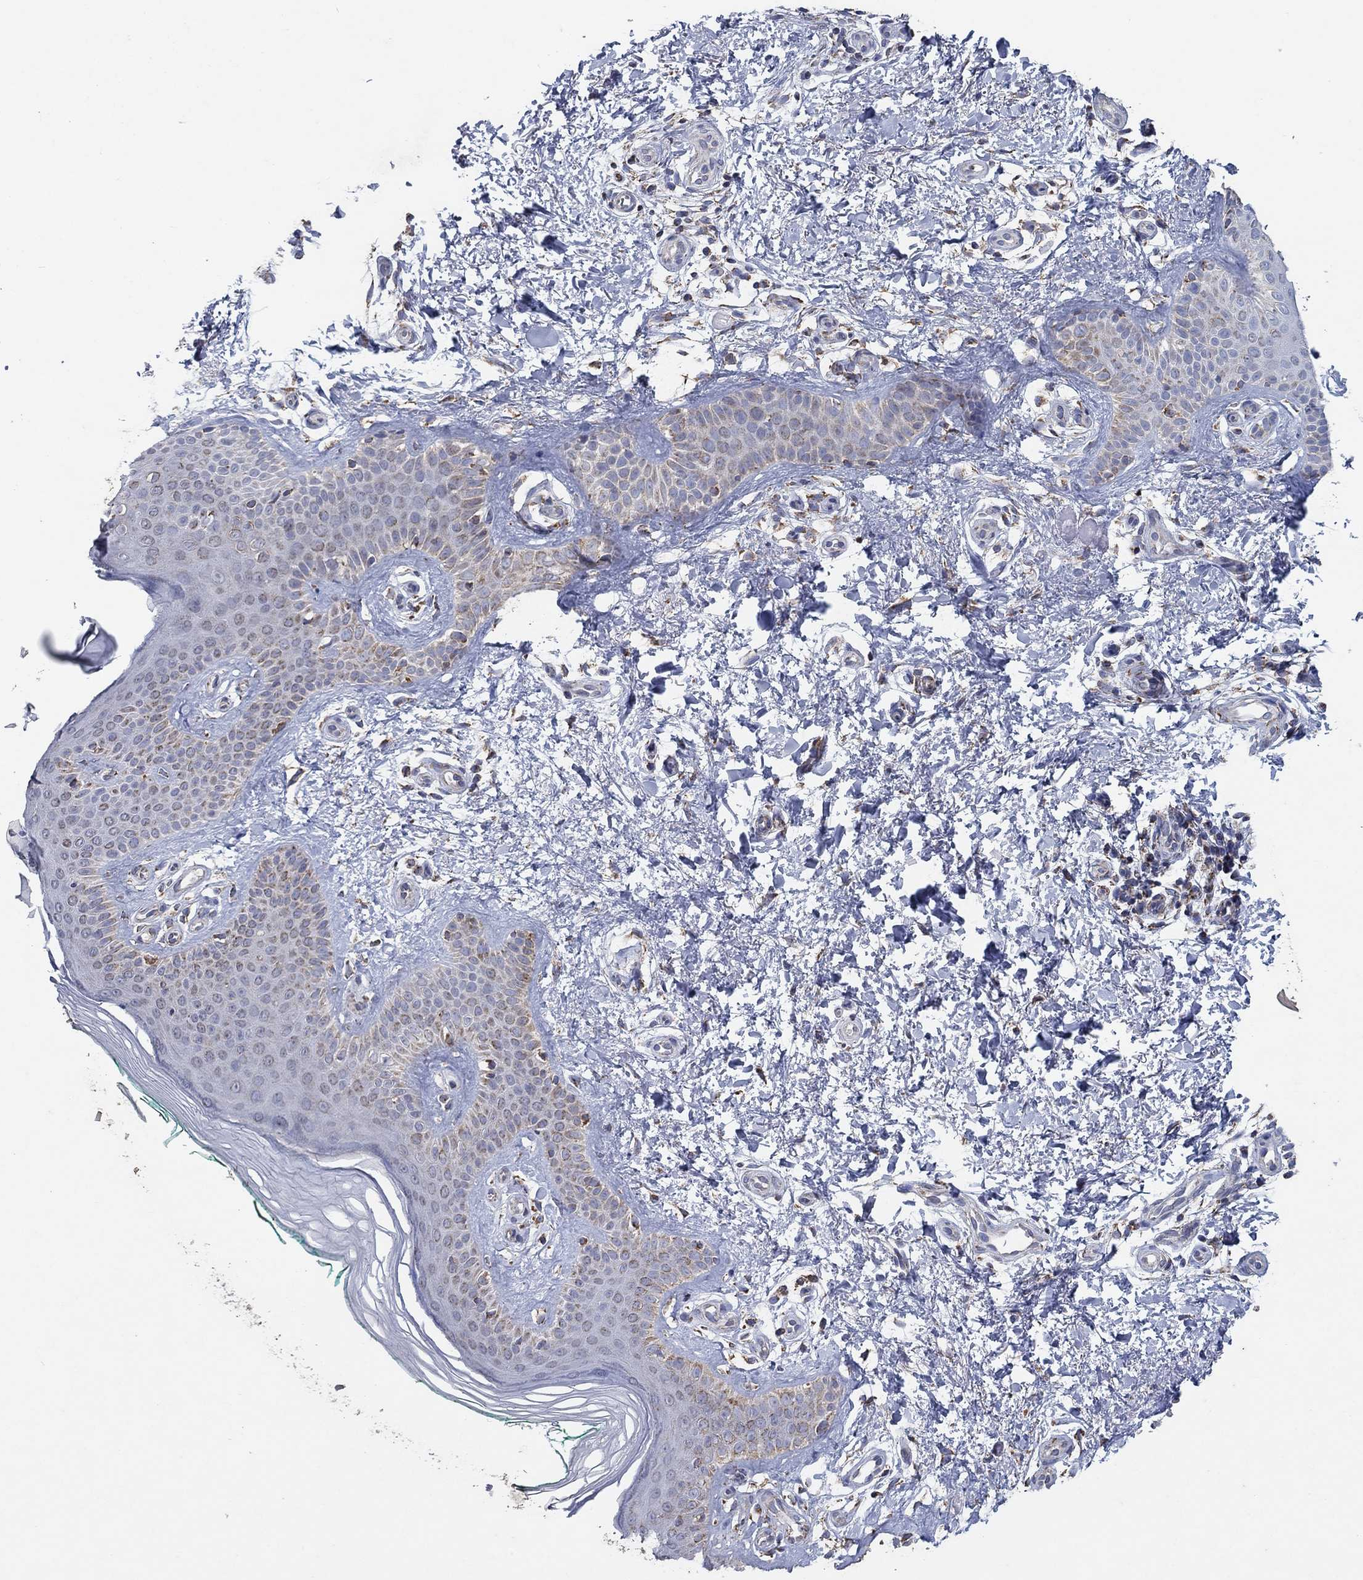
{"staining": {"intensity": "moderate", "quantity": "25%-75%", "location": "cytoplasmic/membranous"}, "tissue": "skin", "cell_type": "Fibroblasts", "image_type": "normal", "snomed": [{"axis": "morphology", "description": "Normal tissue, NOS"}, {"axis": "morphology", "description": "Inflammation, NOS"}, {"axis": "morphology", "description": "Fibrosis, NOS"}, {"axis": "topography", "description": "Skin"}], "caption": "Immunohistochemical staining of unremarkable skin displays 25%-75% levels of moderate cytoplasmic/membranous protein expression in approximately 25%-75% of fibroblasts. Nuclei are stained in blue.", "gene": "C9orf85", "patient": {"sex": "male", "age": 71}}